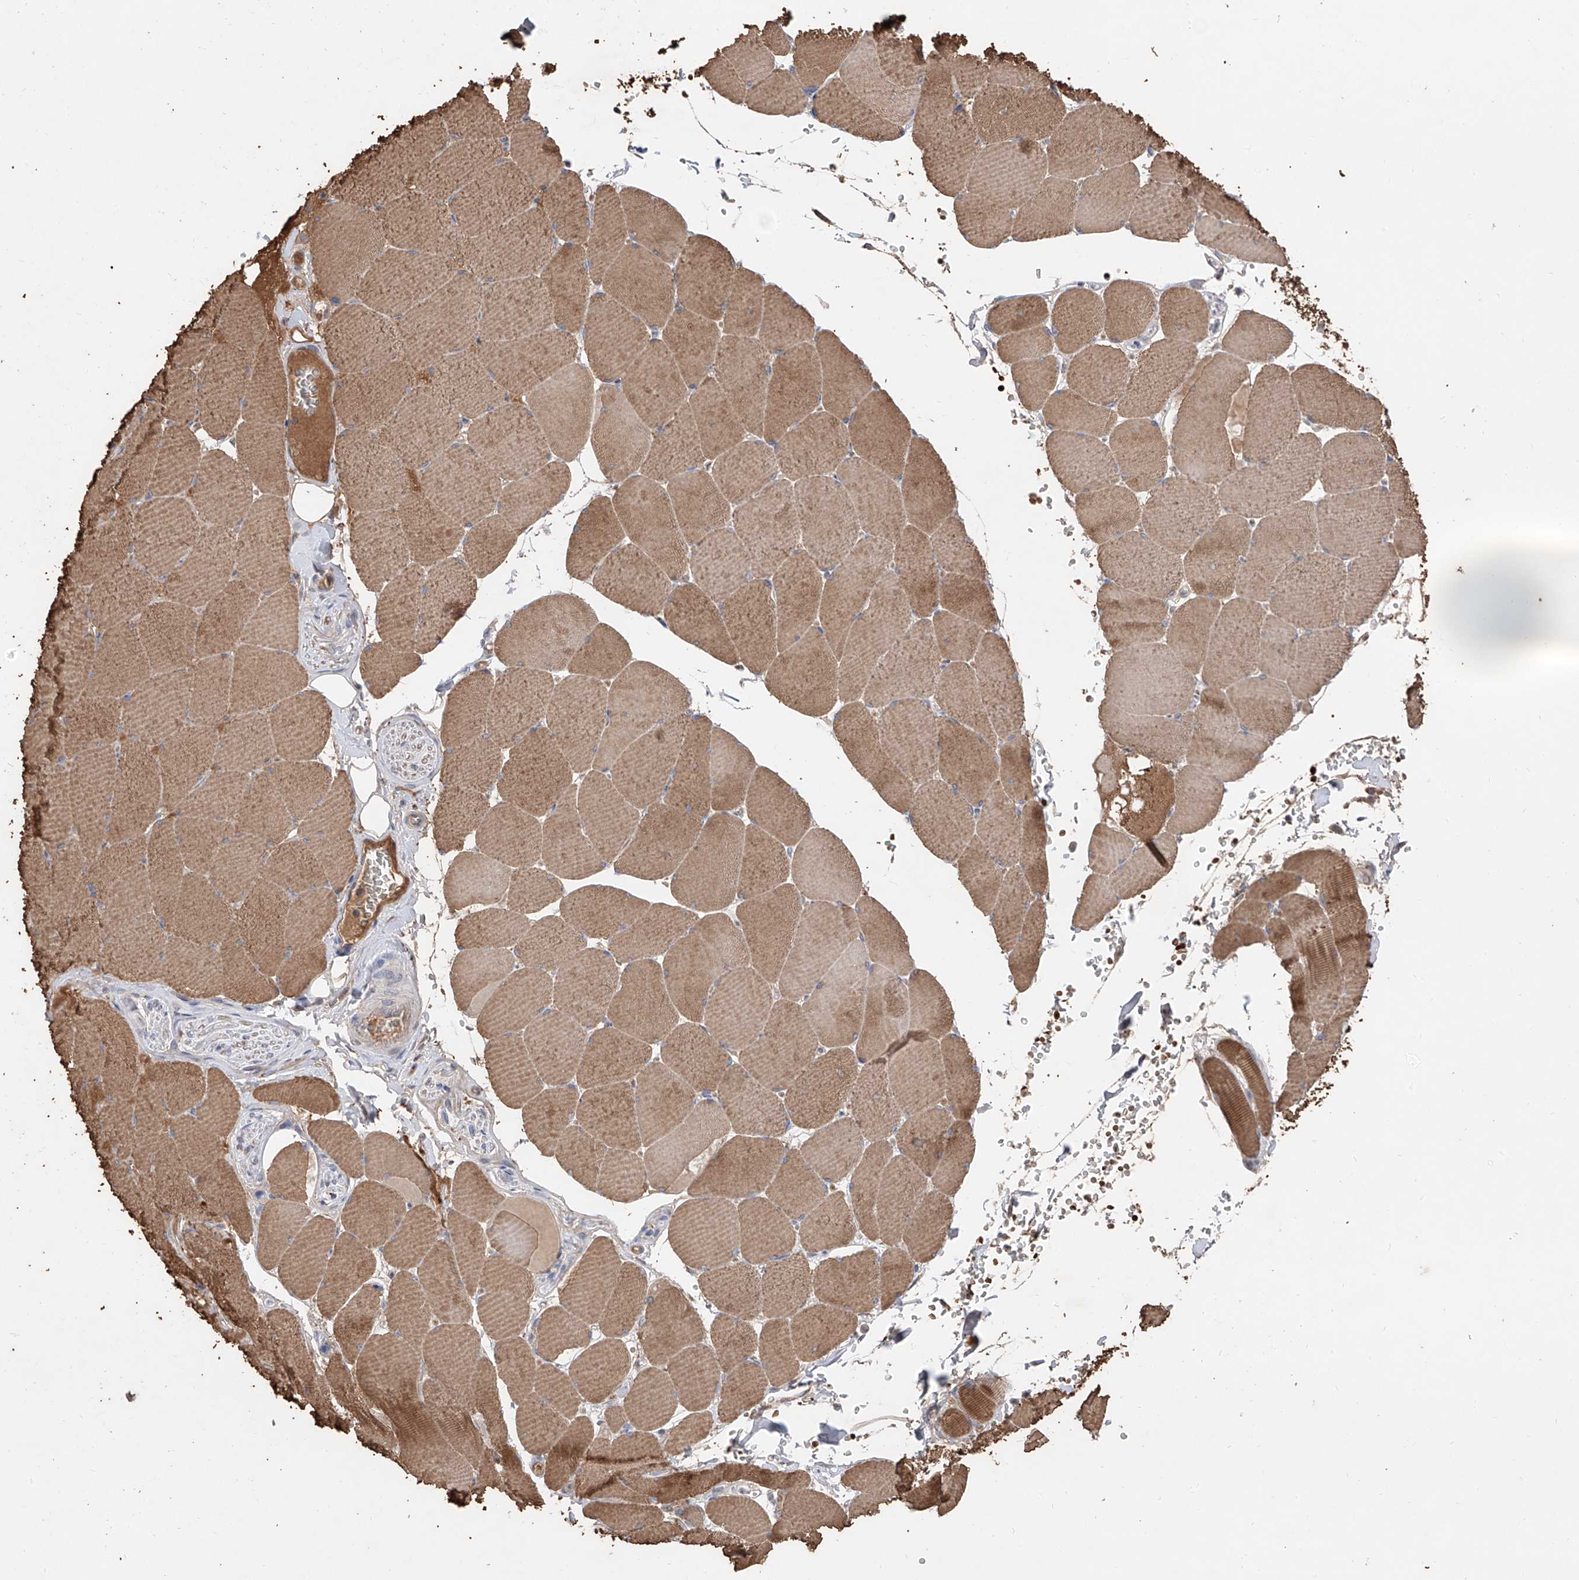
{"staining": {"intensity": "moderate", "quantity": ">75%", "location": "cytoplasmic/membranous"}, "tissue": "skeletal muscle", "cell_type": "Myocytes", "image_type": "normal", "snomed": [{"axis": "morphology", "description": "Normal tissue, NOS"}, {"axis": "topography", "description": "Skeletal muscle"}, {"axis": "topography", "description": "Head-Neck"}], "caption": "Brown immunohistochemical staining in benign human skeletal muscle reveals moderate cytoplasmic/membranous positivity in approximately >75% of myocytes. Nuclei are stained in blue.", "gene": "EDN1", "patient": {"sex": "male", "age": 66}}